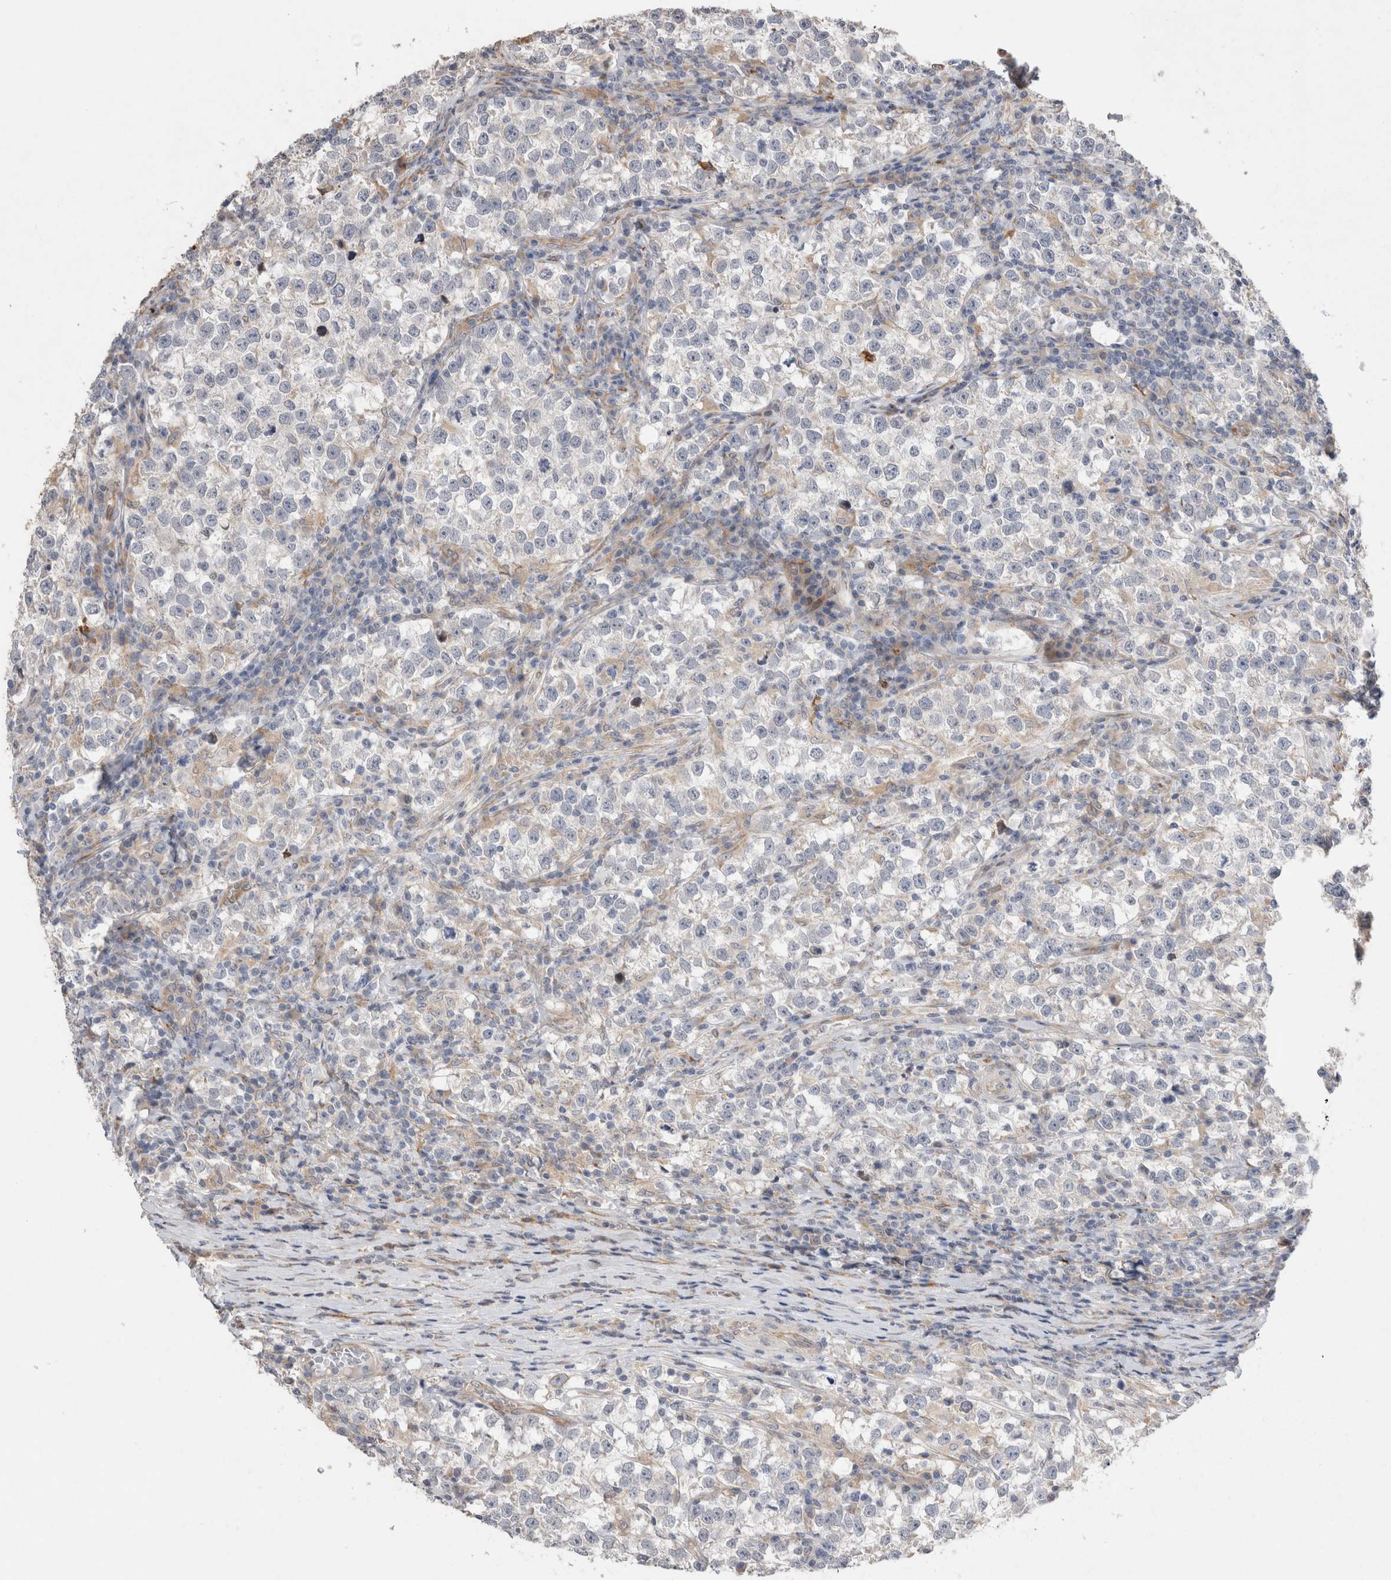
{"staining": {"intensity": "negative", "quantity": "none", "location": "none"}, "tissue": "testis cancer", "cell_type": "Tumor cells", "image_type": "cancer", "snomed": [{"axis": "morphology", "description": "Normal tissue, NOS"}, {"axis": "morphology", "description": "Seminoma, NOS"}, {"axis": "topography", "description": "Testis"}], "caption": "Immunohistochemistry of seminoma (testis) displays no expression in tumor cells. (DAB immunohistochemistry (IHC) with hematoxylin counter stain).", "gene": "TRMT9B", "patient": {"sex": "male", "age": 43}}